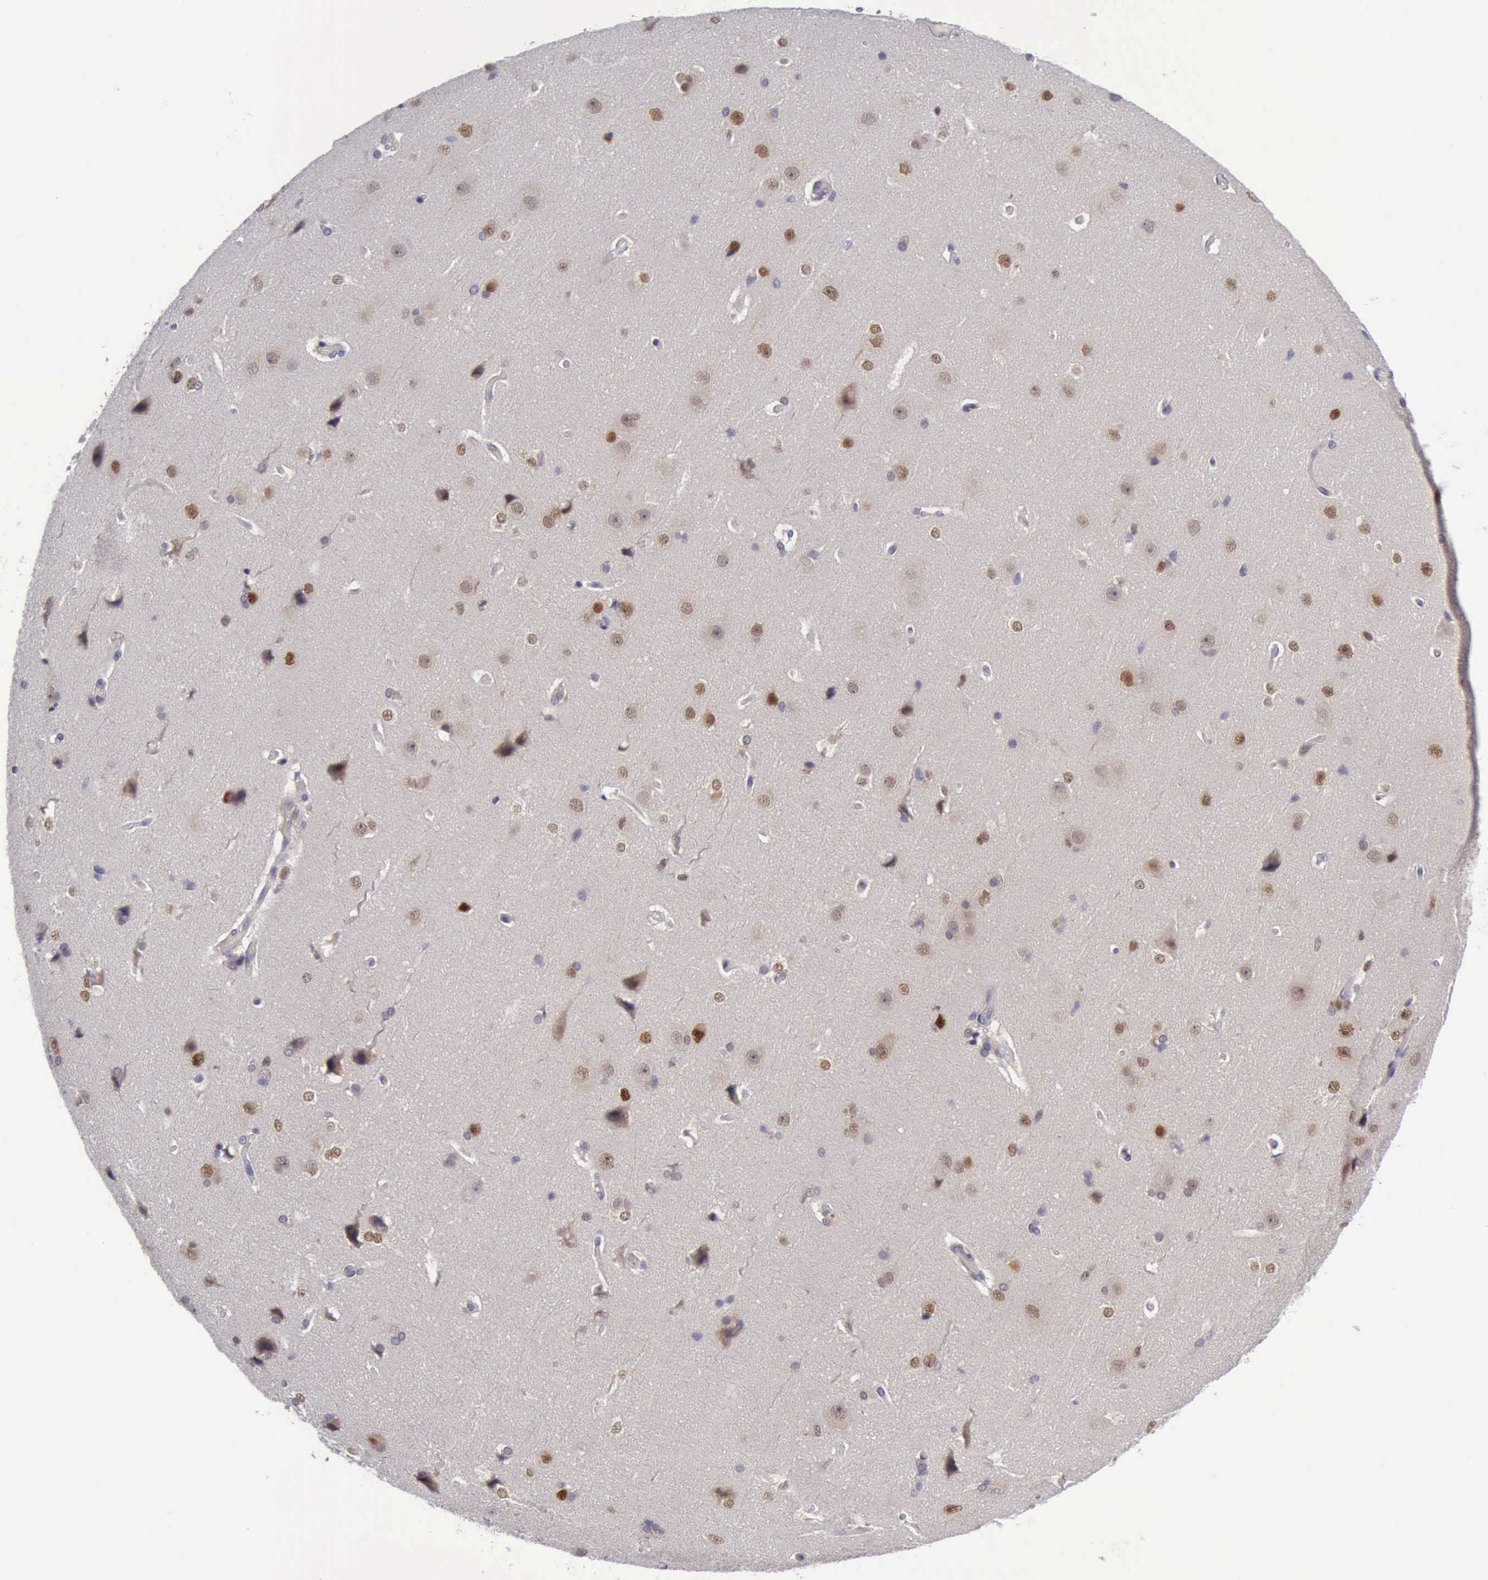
{"staining": {"intensity": "negative", "quantity": "none", "location": "none"}, "tissue": "cerebral cortex", "cell_type": "Endothelial cells", "image_type": "normal", "snomed": [{"axis": "morphology", "description": "Normal tissue, NOS"}, {"axis": "topography", "description": "Cerebral cortex"}], "caption": "This is an immunohistochemistry photomicrograph of benign human cerebral cortex. There is no positivity in endothelial cells.", "gene": "ARNT2", "patient": {"sex": "female", "age": 45}}